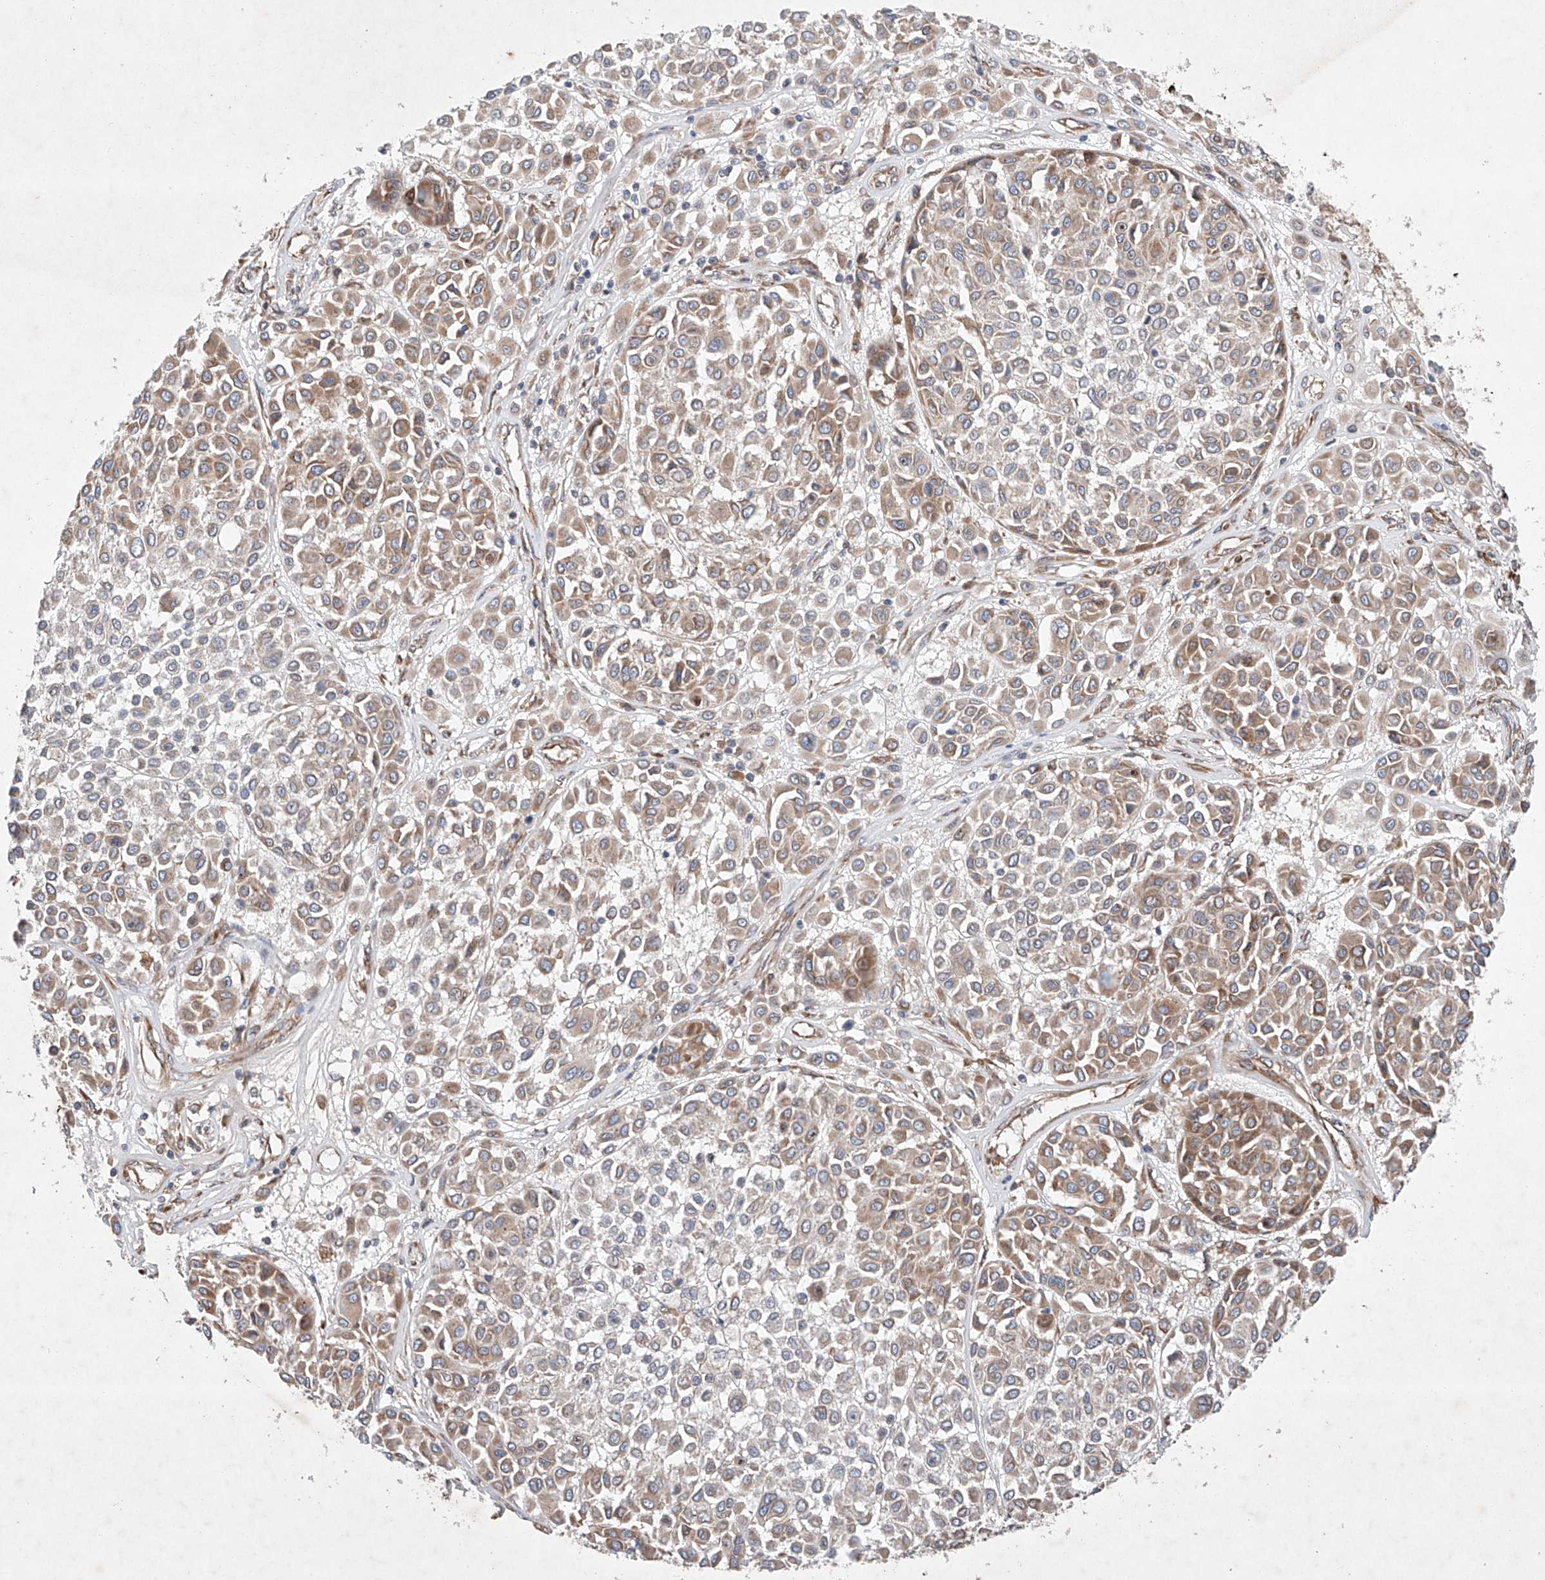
{"staining": {"intensity": "moderate", "quantity": ">75%", "location": "cytoplasmic/membranous"}, "tissue": "melanoma", "cell_type": "Tumor cells", "image_type": "cancer", "snomed": [{"axis": "morphology", "description": "Malignant melanoma, Metastatic site"}, {"axis": "topography", "description": "Soft tissue"}], "caption": "This micrograph displays immunohistochemistry staining of malignant melanoma (metastatic site), with medium moderate cytoplasmic/membranous staining in about >75% of tumor cells.", "gene": "FASTK", "patient": {"sex": "male", "age": 41}}